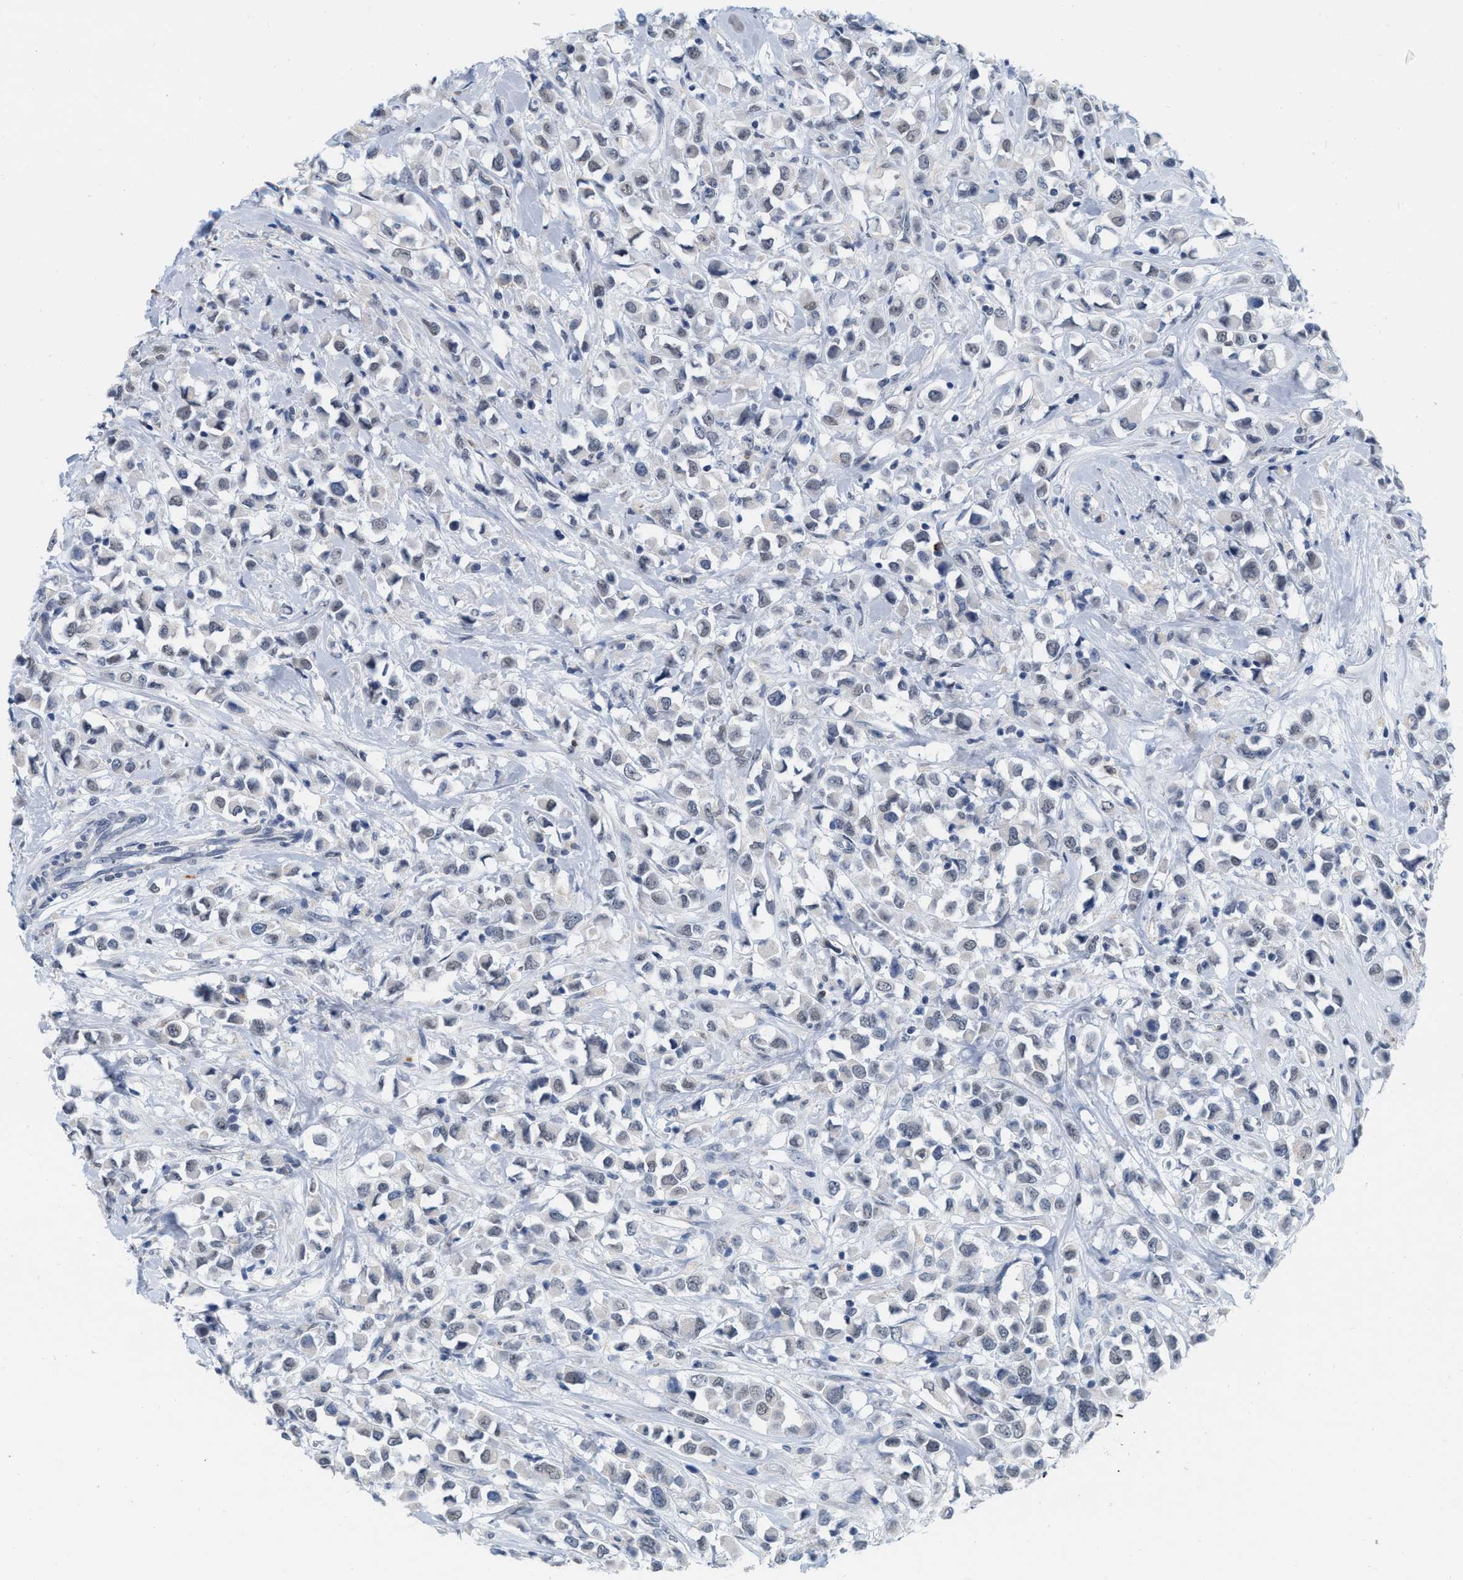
{"staining": {"intensity": "negative", "quantity": "none", "location": "none"}, "tissue": "breast cancer", "cell_type": "Tumor cells", "image_type": "cancer", "snomed": [{"axis": "morphology", "description": "Duct carcinoma"}, {"axis": "topography", "description": "Breast"}], "caption": "This micrograph is of breast cancer (infiltrating ductal carcinoma) stained with immunohistochemistry to label a protein in brown with the nuclei are counter-stained blue. There is no positivity in tumor cells.", "gene": "XIRP1", "patient": {"sex": "female", "age": 61}}